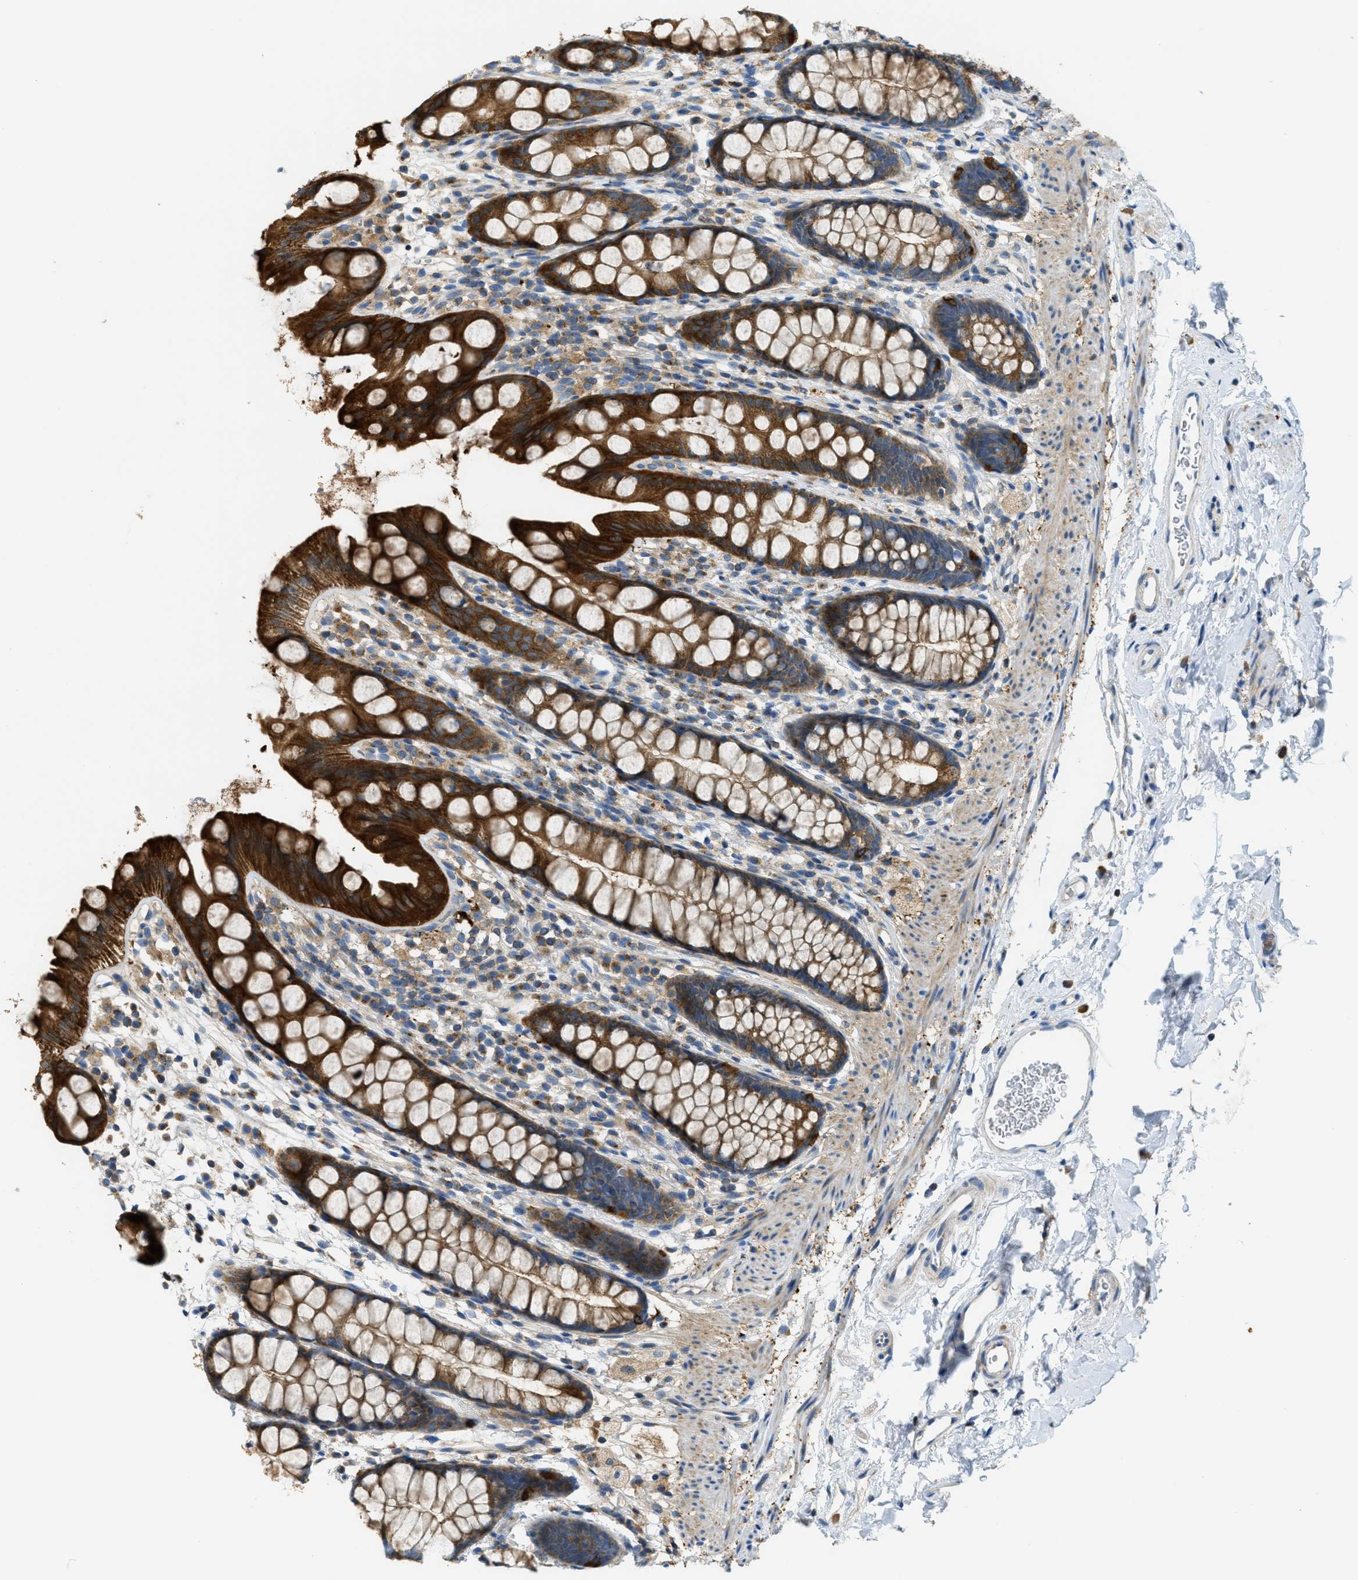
{"staining": {"intensity": "strong", "quantity": ">75%", "location": "cytoplasmic/membranous"}, "tissue": "rectum", "cell_type": "Glandular cells", "image_type": "normal", "snomed": [{"axis": "morphology", "description": "Normal tissue, NOS"}, {"axis": "topography", "description": "Rectum"}], "caption": "Rectum stained for a protein (brown) demonstrates strong cytoplasmic/membranous positive expression in about >75% of glandular cells.", "gene": "RFFL", "patient": {"sex": "female", "age": 65}}